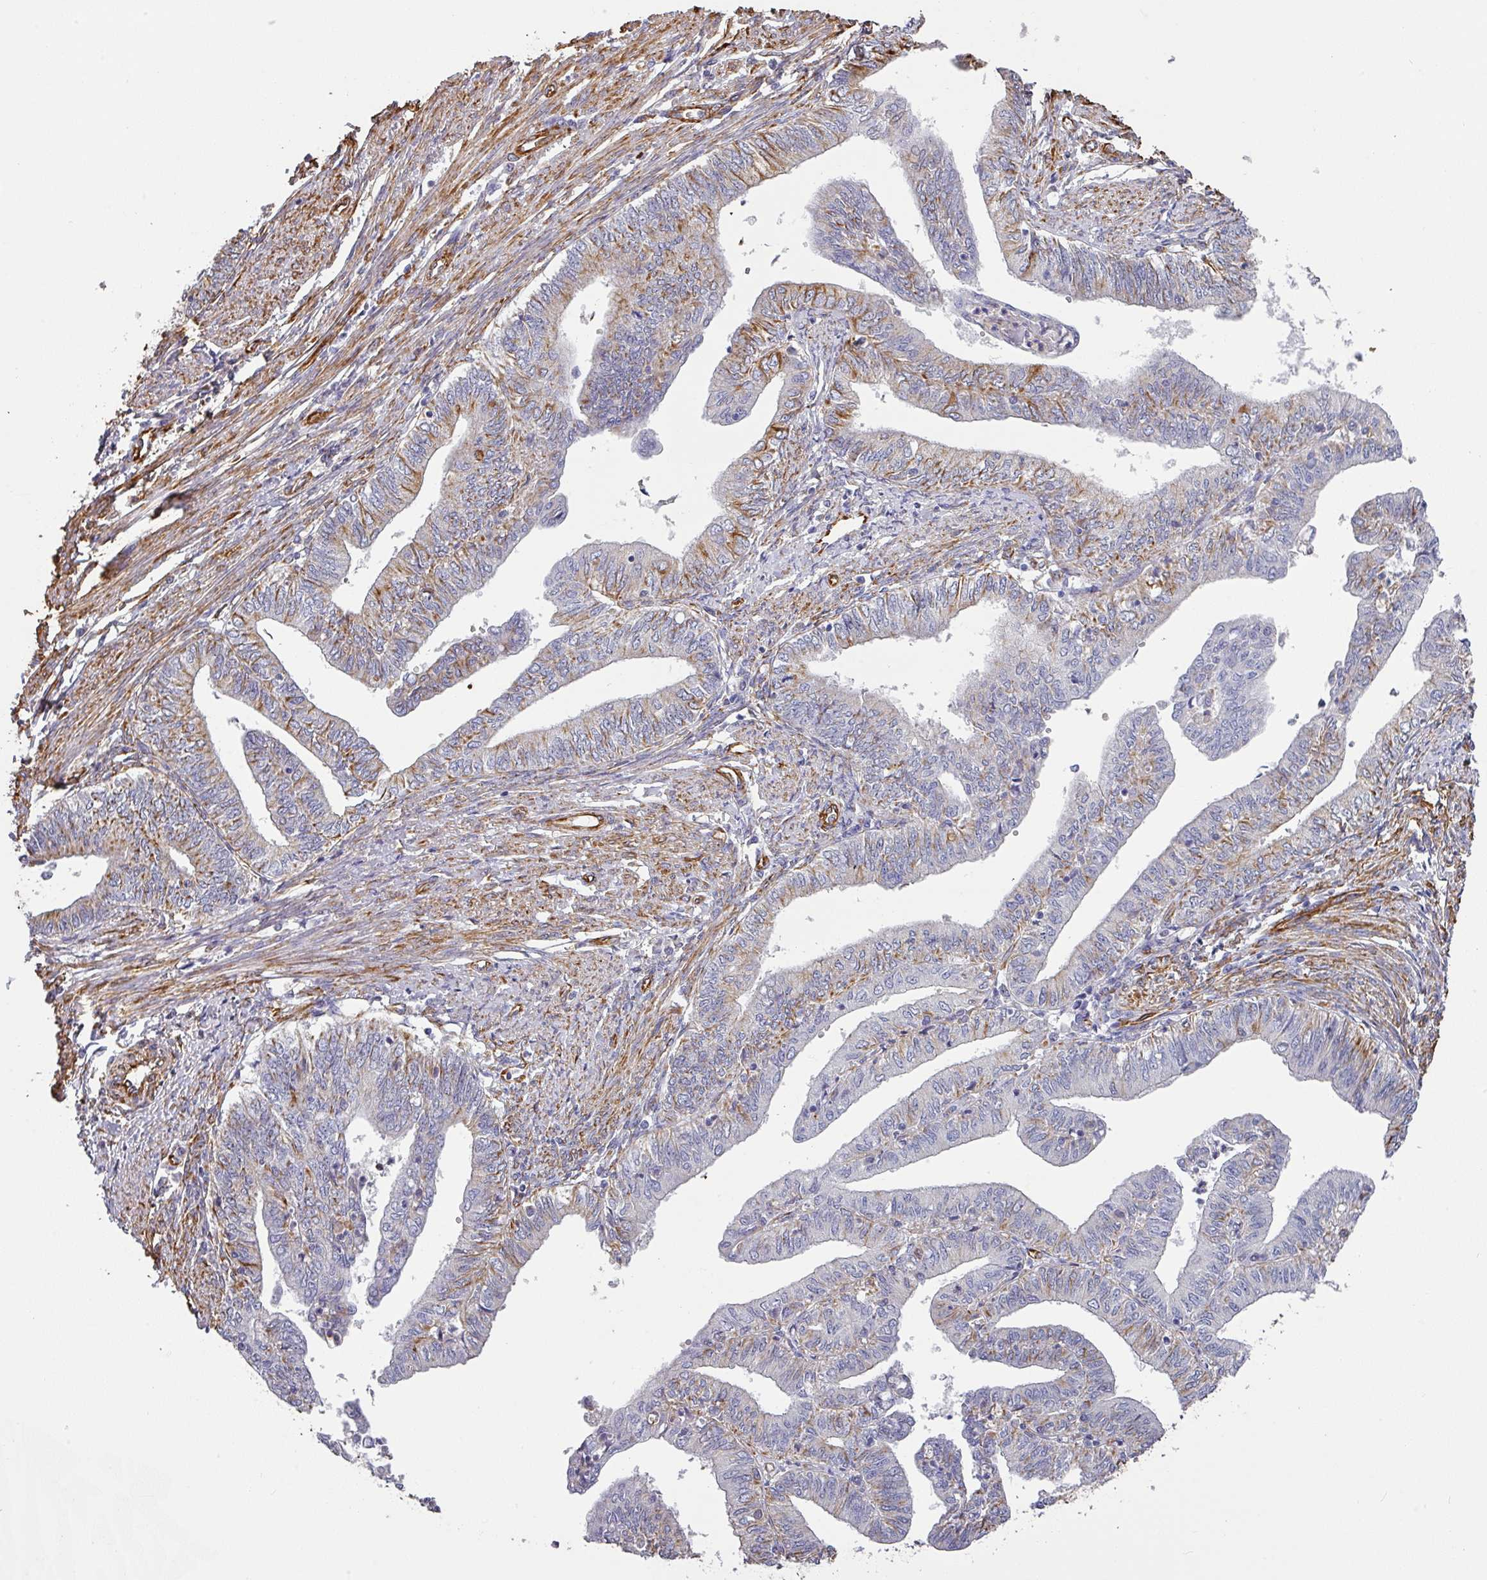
{"staining": {"intensity": "moderate", "quantity": "<25%", "location": "cytoplasmic/membranous"}, "tissue": "endometrial cancer", "cell_type": "Tumor cells", "image_type": "cancer", "snomed": [{"axis": "morphology", "description": "Adenocarcinoma, NOS"}, {"axis": "topography", "description": "Endometrium"}], "caption": "DAB (3,3'-diaminobenzidine) immunohistochemical staining of human endometrial cancer reveals moderate cytoplasmic/membranous protein staining in about <25% of tumor cells.", "gene": "ZNF280C", "patient": {"sex": "female", "age": 66}}